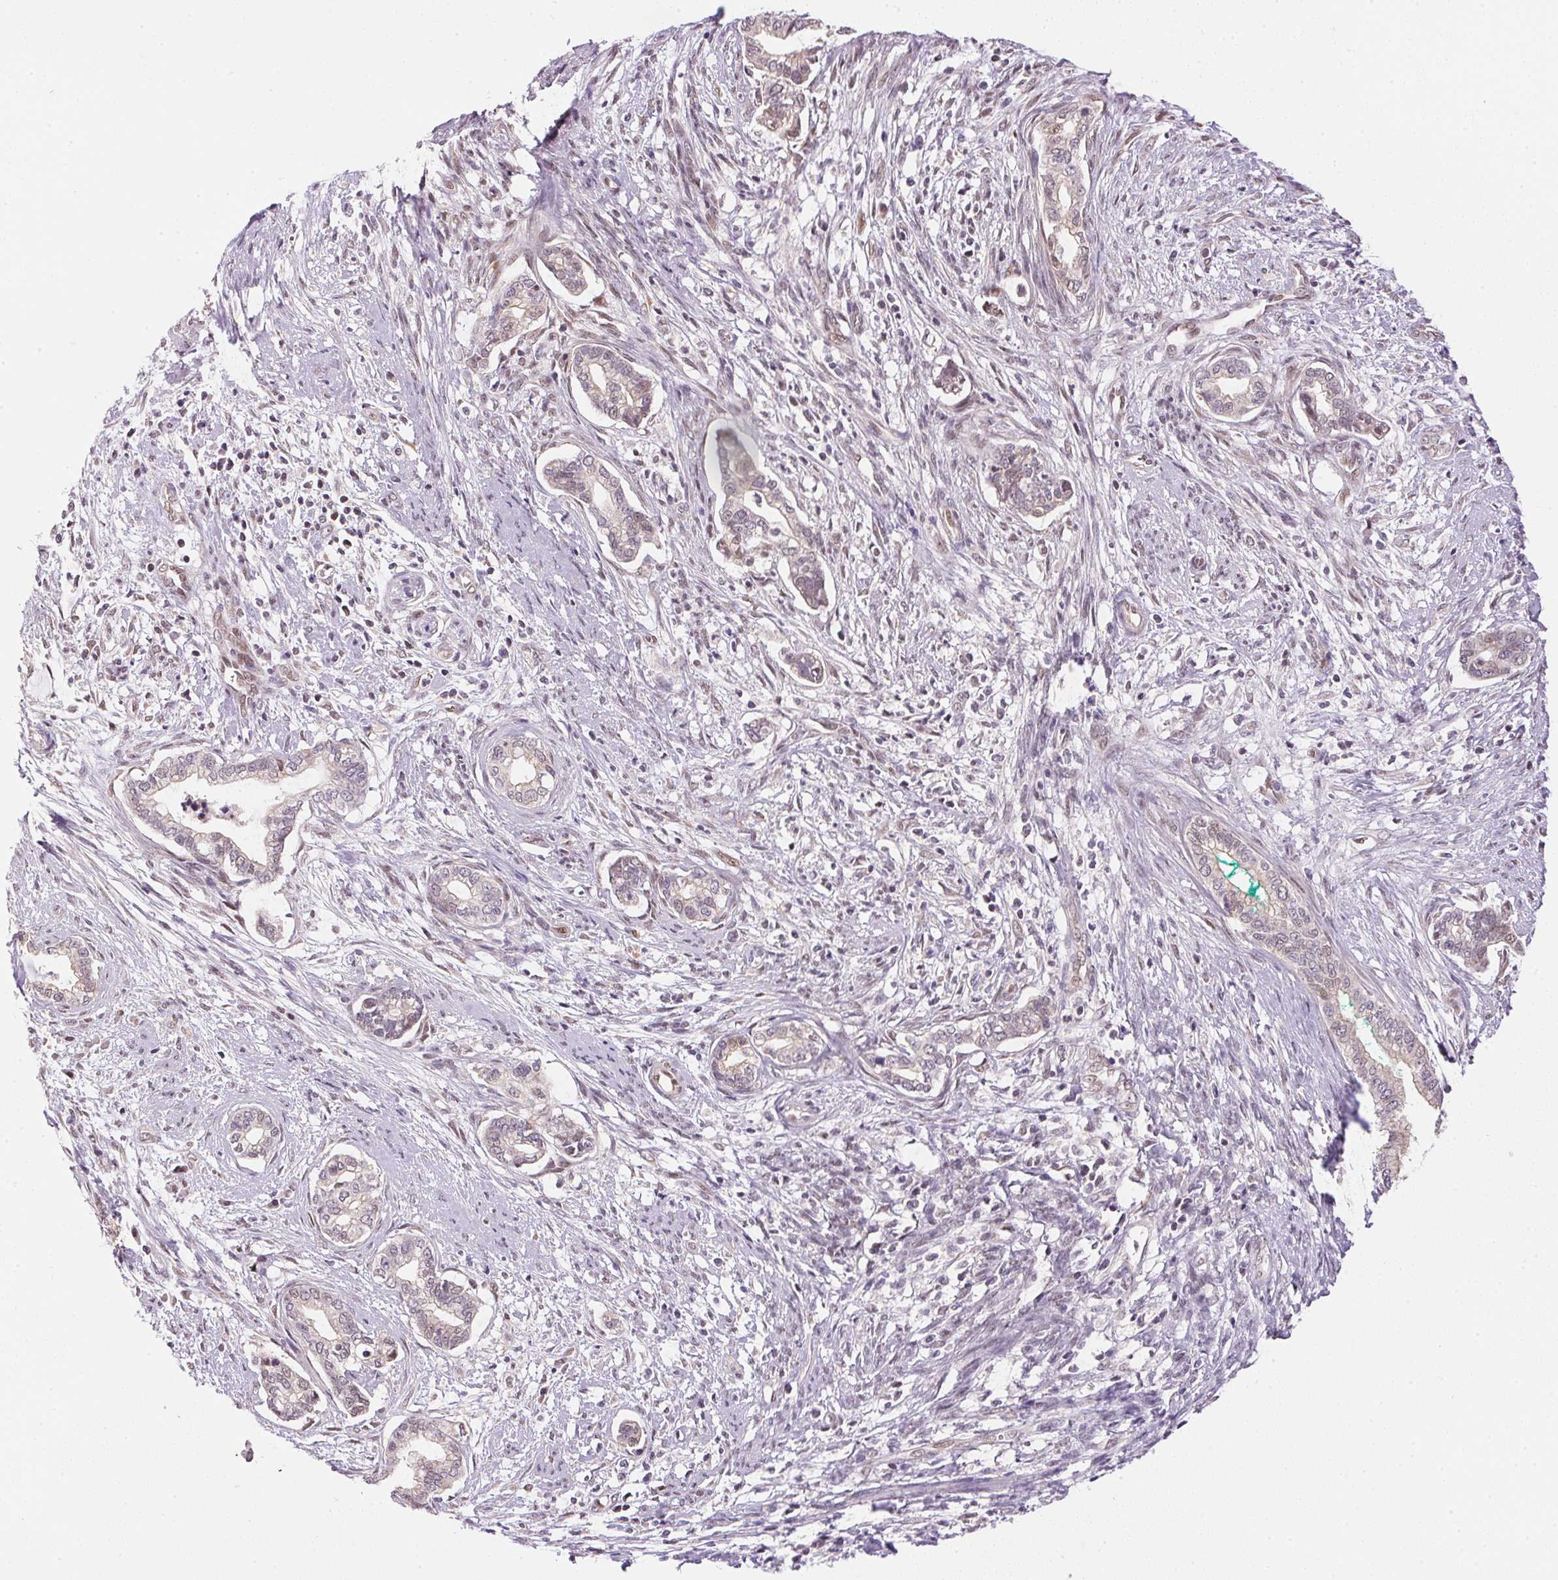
{"staining": {"intensity": "weak", "quantity": "<25%", "location": "cytoplasmic/membranous"}, "tissue": "cervical cancer", "cell_type": "Tumor cells", "image_type": "cancer", "snomed": [{"axis": "morphology", "description": "Adenocarcinoma, NOS"}, {"axis": "topography", "description": "Cervix"}], "caption": "A histopathology image of human cervical adenocarcinoma is negative for staining in tumor cells.", "gene": "SC5D", "patient": {"sex": "female", "age": 62}}